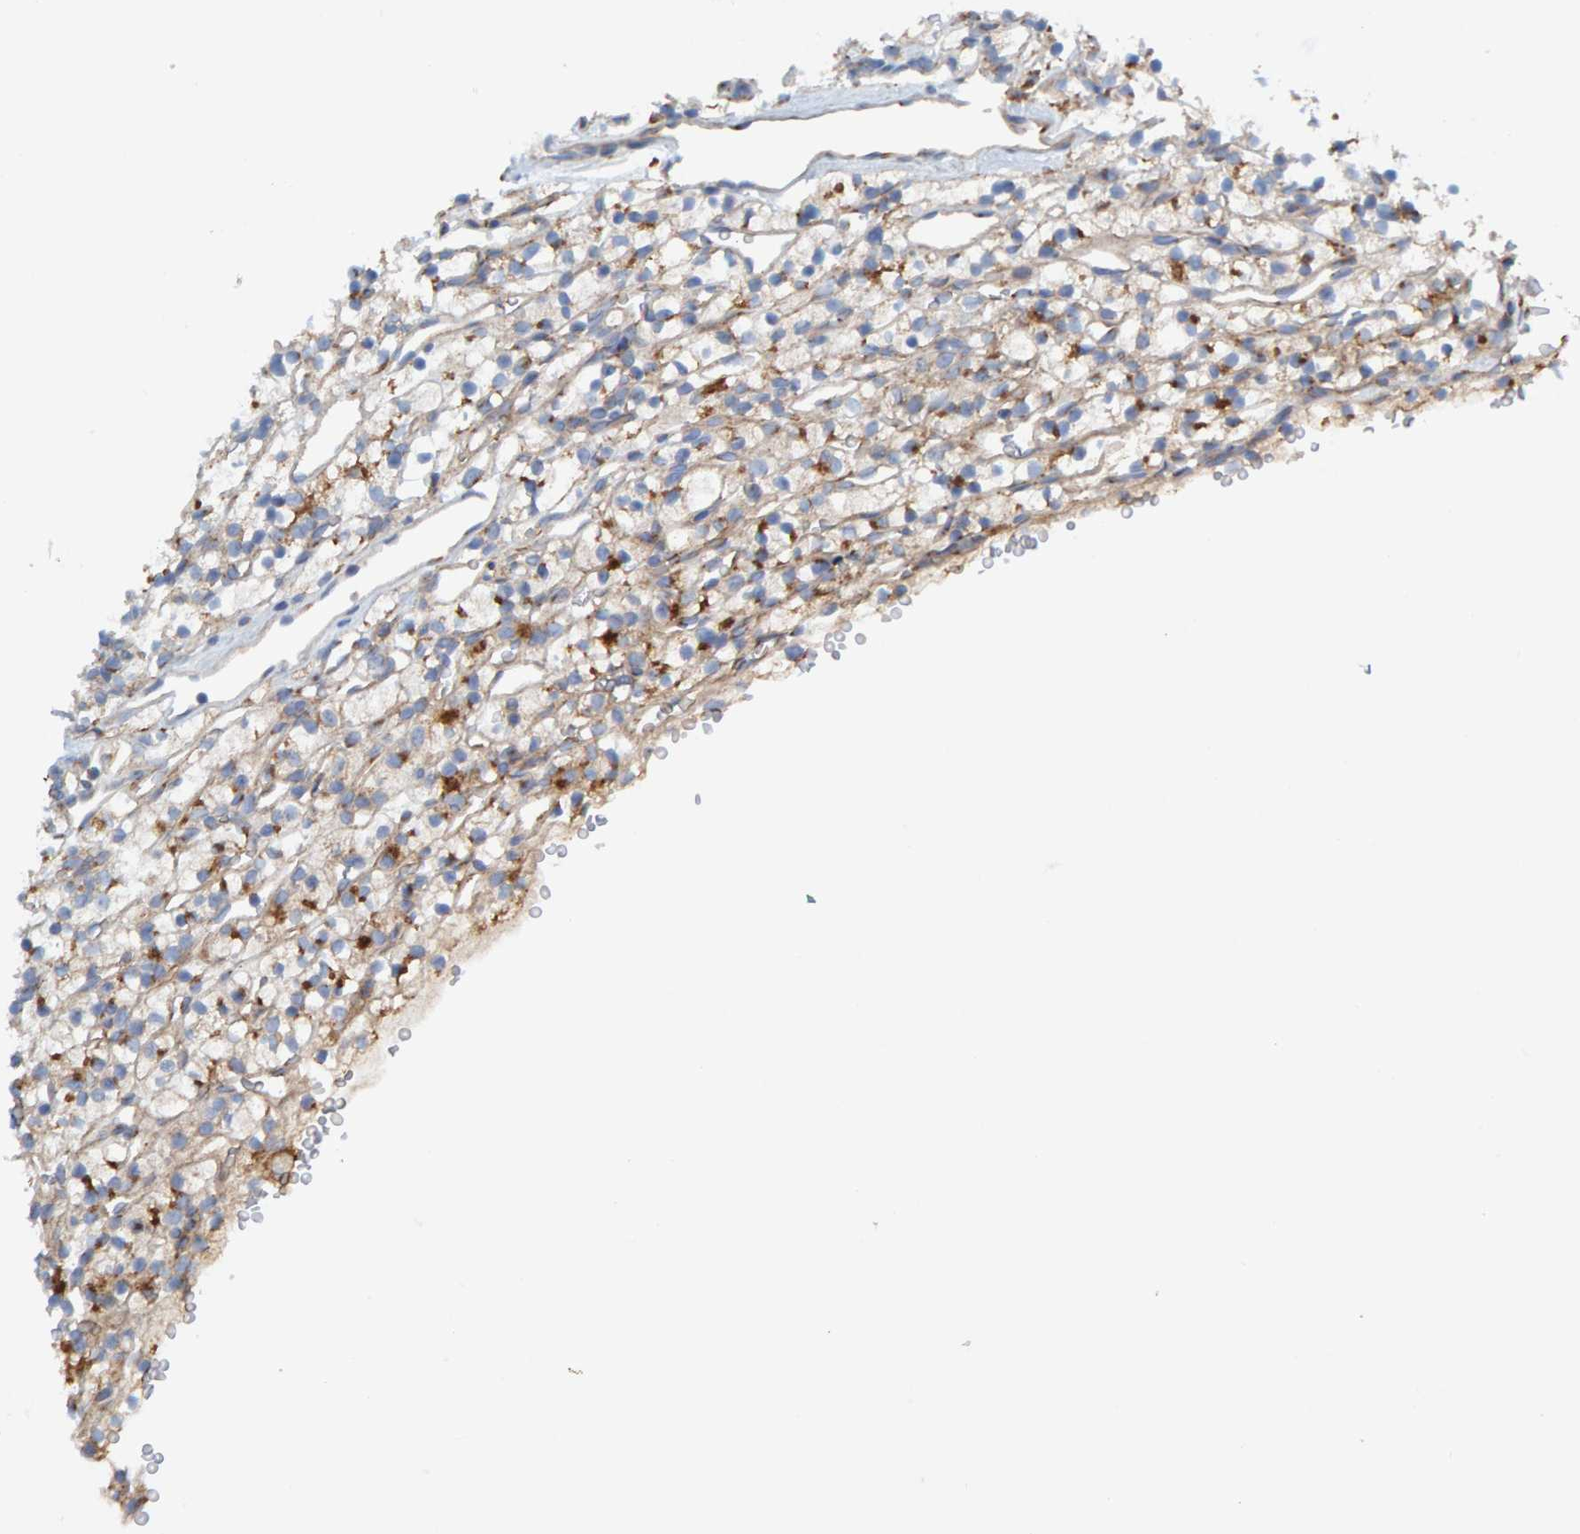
{"staining": {"intensity": "moderate", "quantity": "25%-75%", "location": "cytoplasmic/membranous"}, "tissue": "renal cancer", "cell_type": "Tumor cells", "image_type": "cancer", "snomed": [{"axis": "morphology", "description": "Adenocarcinoma, NOS"}, {"axis": "topography", "description": "Kidney"}], "caption": "Moderate cytoplasmic/membranous staining for a protein is identified in about 25%-75% of tumor cells of adenocarcinoma (renal) using immunohistochemistry (IHC).", "gene": "MKLN1", "patient": {"sex": "female", "age": 57}}